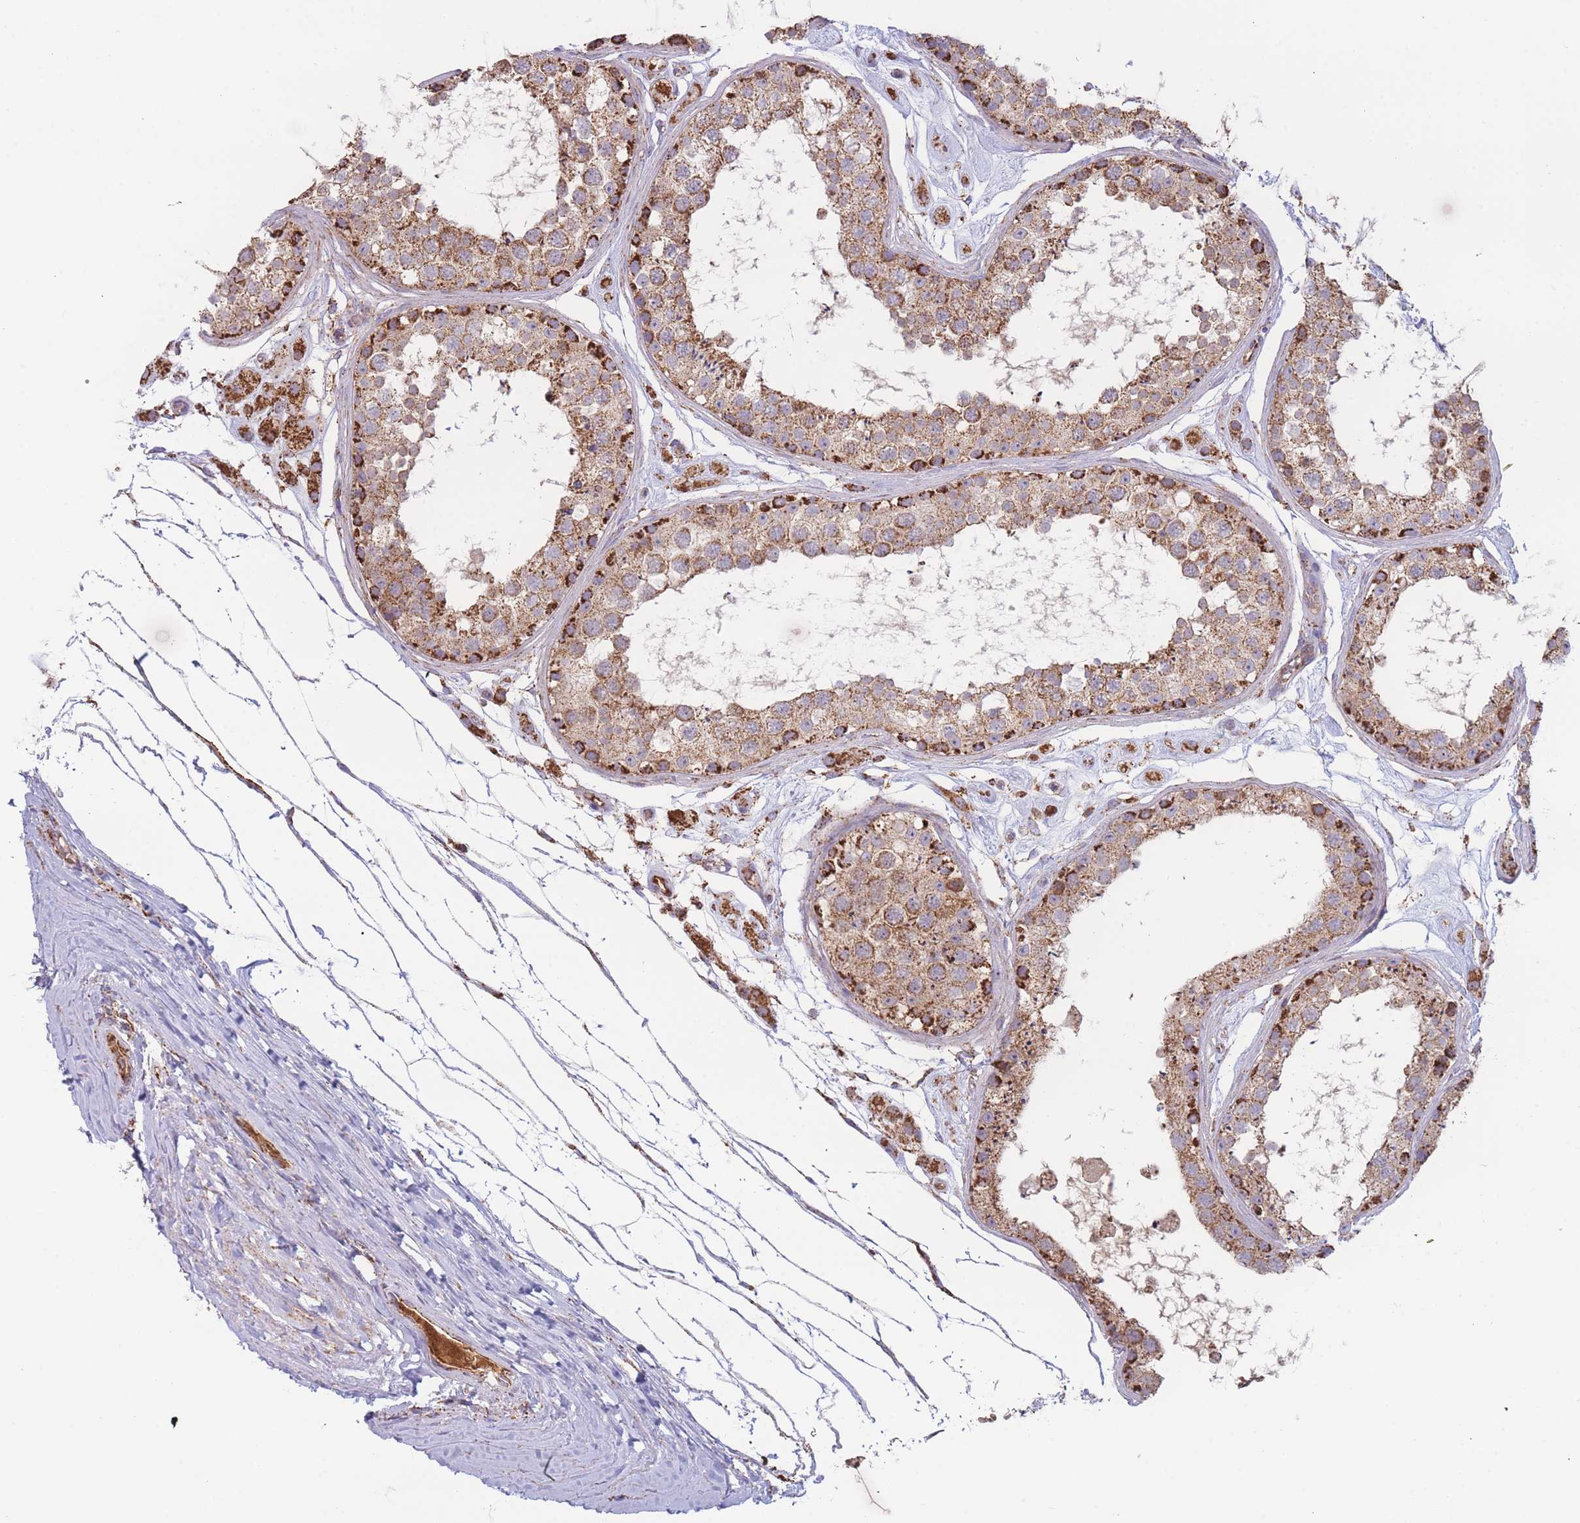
{"staining": {"intensity": "strong", "quantity": "25%-75%", "location": "cytoplasmic/membranous"}, "tissue": "testis", "cell_type": "Cells in seminiferous ducts", "image_type": "normal", "snomed": [{"axis": "morphology", "description": "Normal tissue, NOS"}, {"axis": "topography", "description": "Testis"}], "caption": "High-power microscopy captured an immunohistochemistry (IHC) histopathology image of unremarkable testis, revealing strong cytoplasmic/membranous staining in about 25%-75% of cells in seminiferous ducts.", "gene": "MRPL17", "patient": {"sex": "male", "age": 25}}